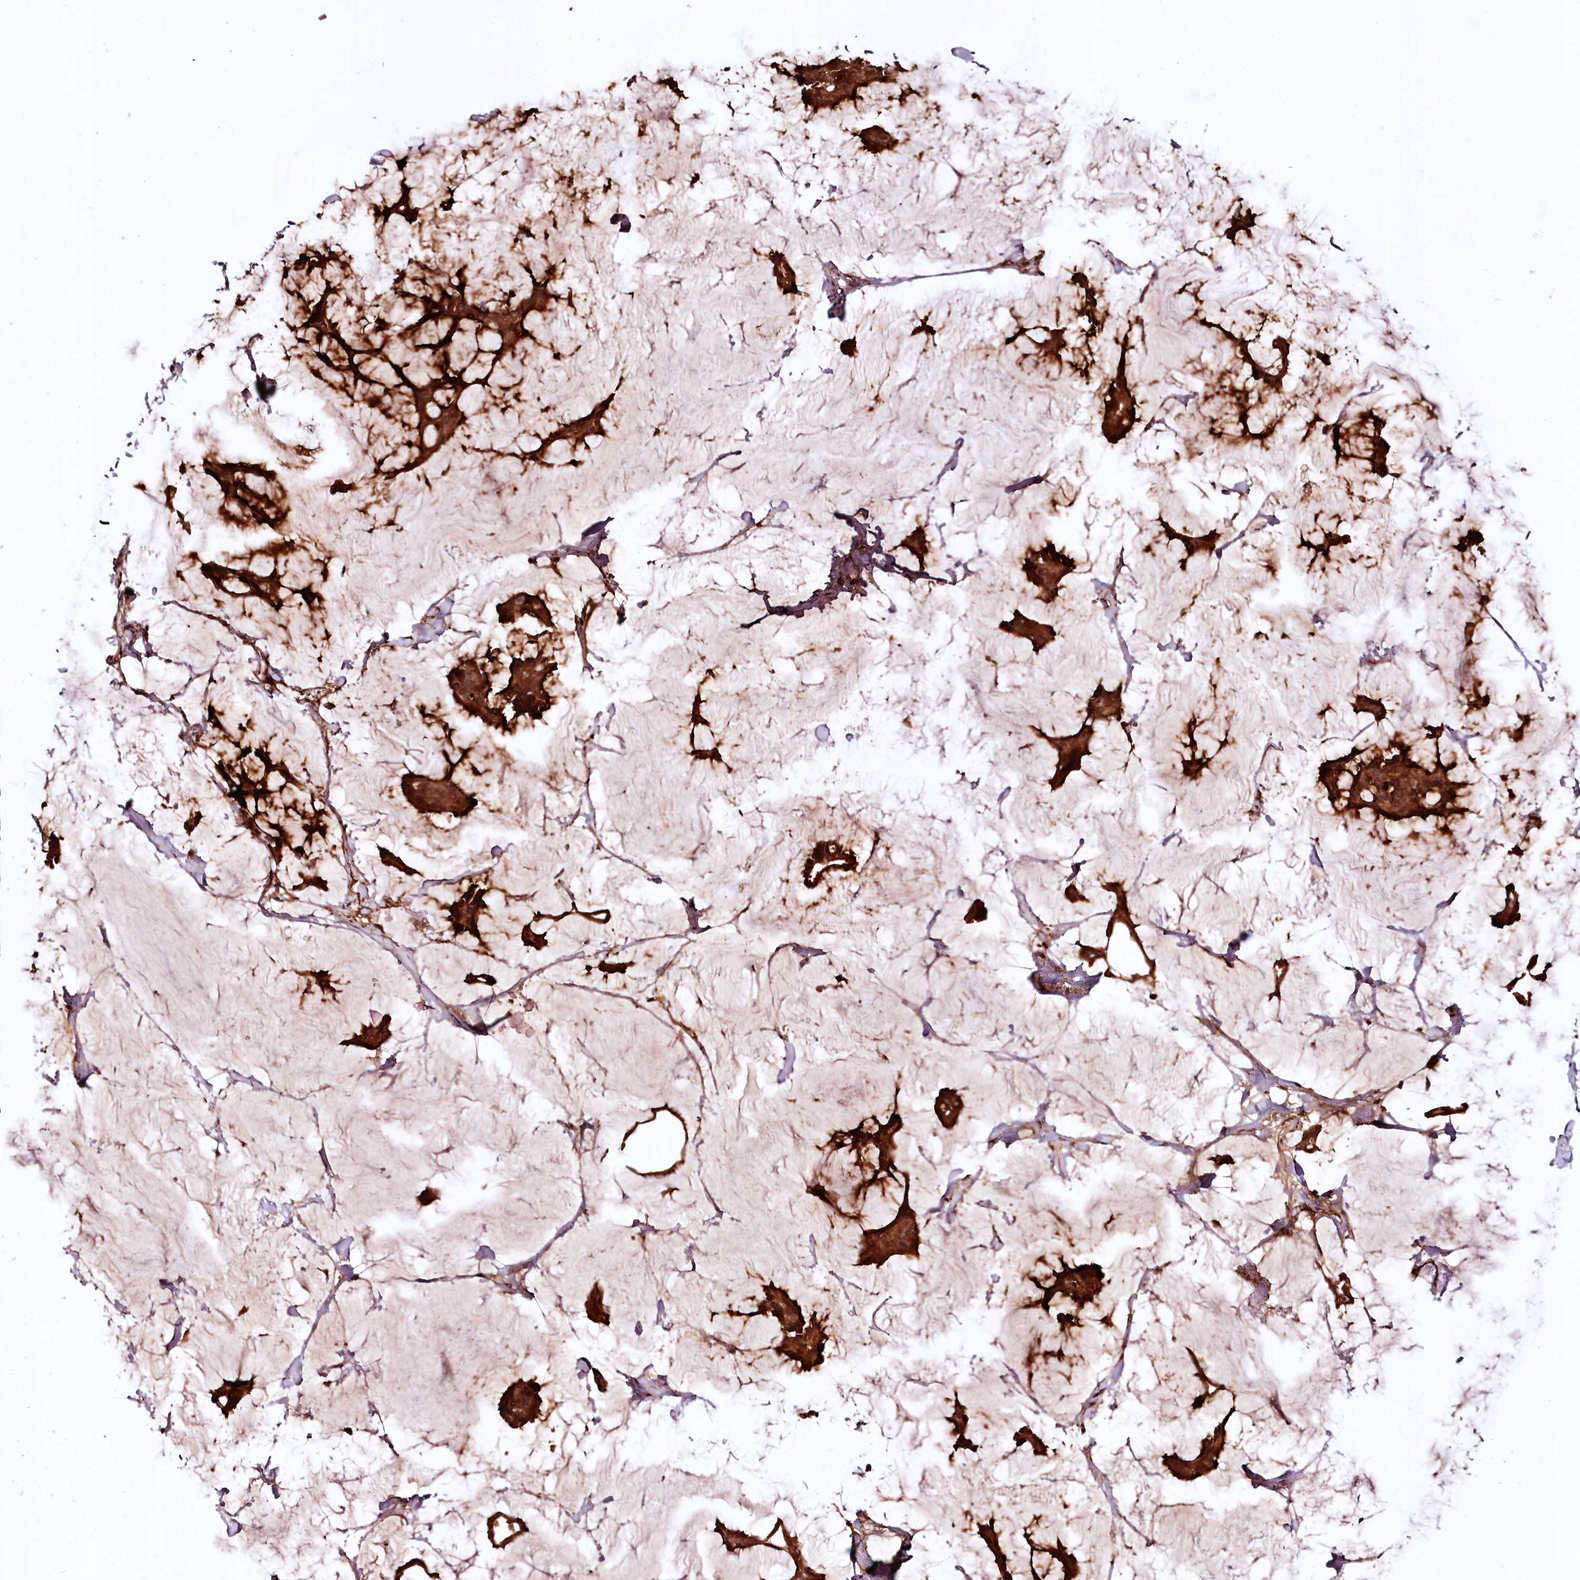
{"staining": {"intensity": "strong", "quantity": ">75%", "location": "cytoplasmic/membranous"}, "tissue": "breast cancer", "cell_type": "Tumor cells", "image_type": "cancer", "snomed": [{"axis": "morphology", "description": "Duct carcinoma"}, {"axis": "topography", "description": "Breast"}], "caption": "IHC image of neoplastic tissue: breast cancer (infiltrating ductal carcinoma) stained using immunohistochemistry (IHC) demonstrates high levels of strong protein expression localized specifically in the cytoplasmic/membranous of tumor cells, appearing as a cytoplasmic/membranous brown color.", "gene": "TTC12", "patient": {"sex": "female", "age": 93}}